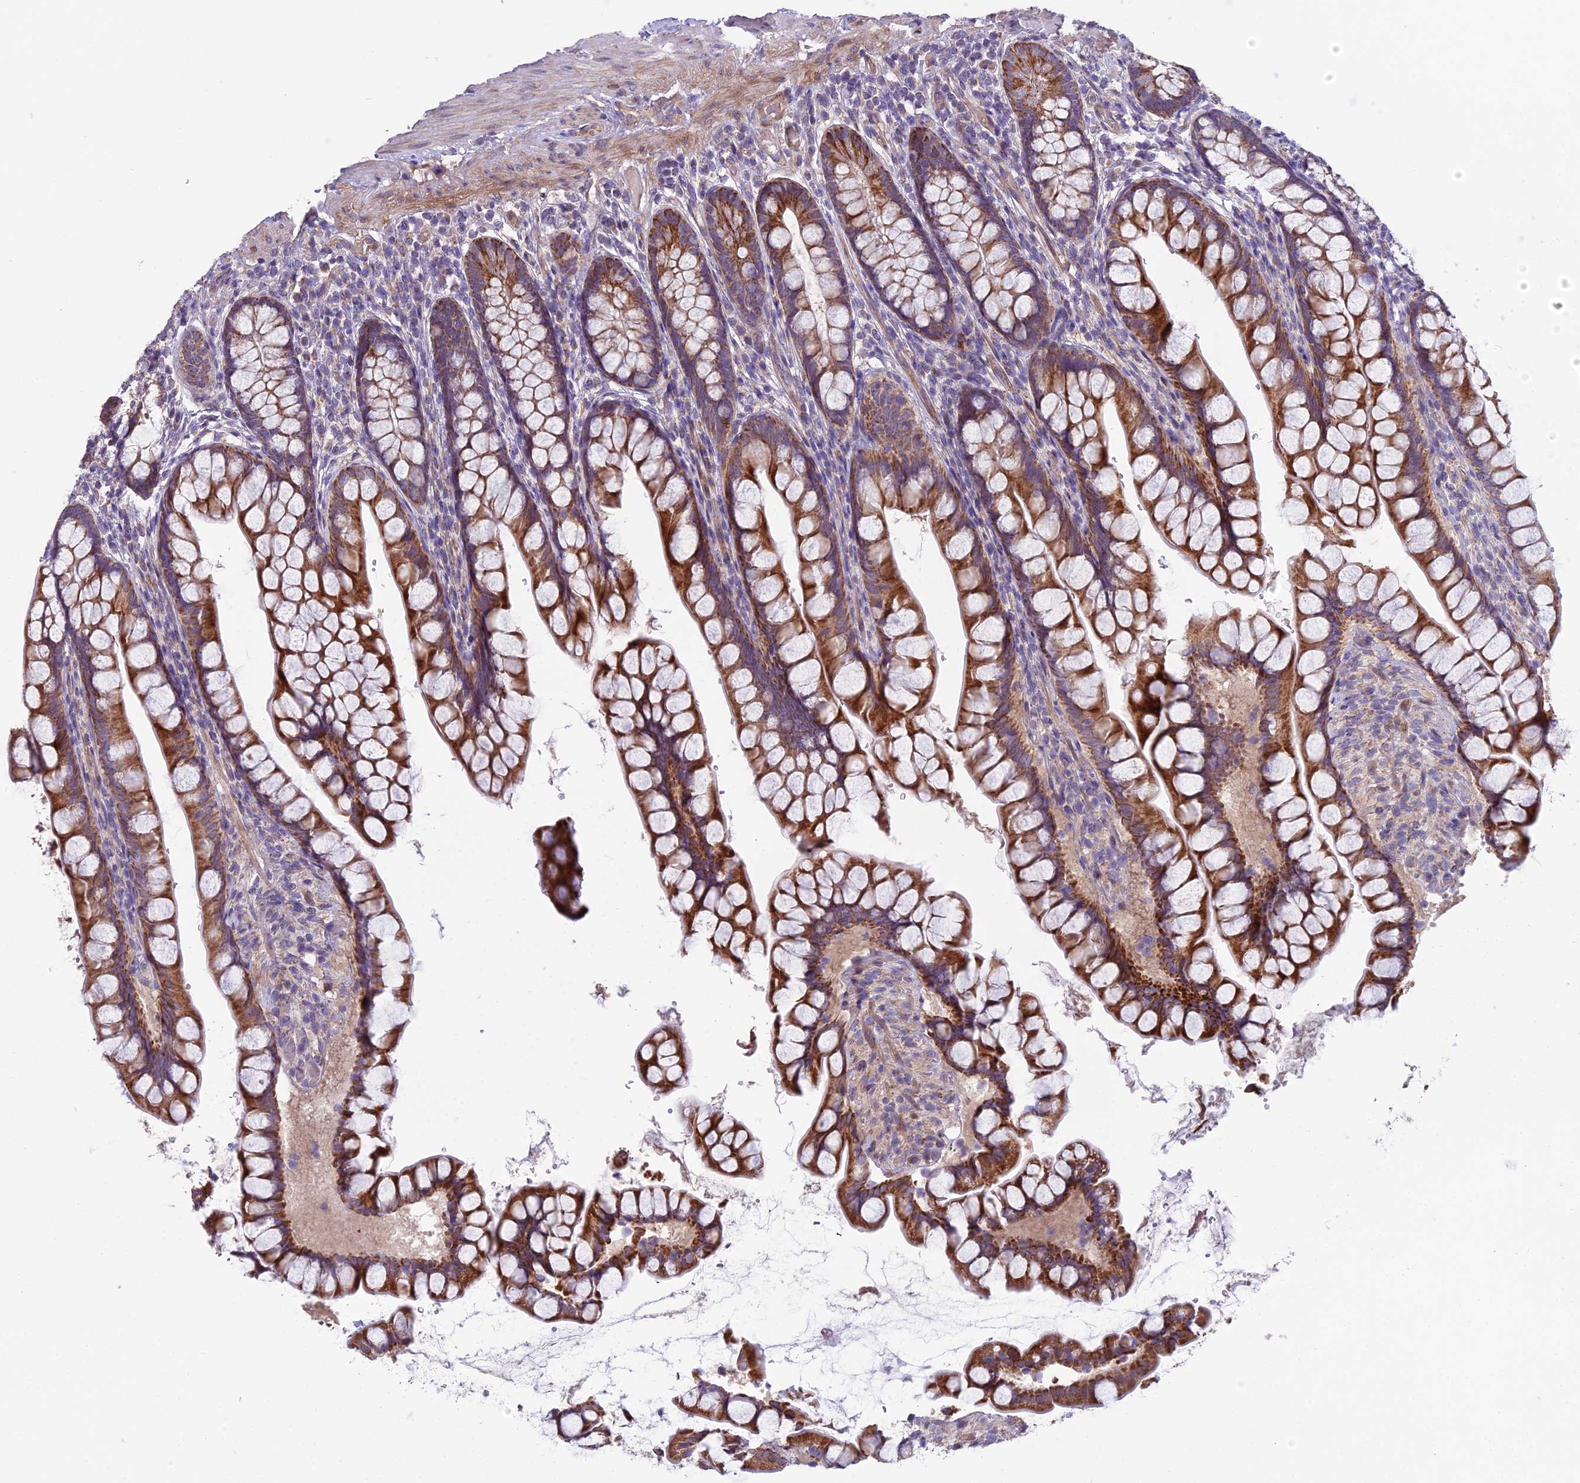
{"staining": {"intensity": "strong", "quantity": ">75%", "location": "cytoplasmic/membranous"}, "tissue": "small intestine", "cell_type": "Glandular cells", "image_type": "normal", "snomed": [{"axis": "morphology", "description": "Normal tissue, NOS"}, {"axis": "topography", "description": "Small intestine"}], "caption": "Benign small intestine reveals strong cytoplasmic/membranous staining in approximately >75% of glandular cells, visualized by immunohistochemistry. The protein is shown in brown color, while the nuclei are stained blue.", "gene": "DUS2", "patient": {"sex": "male", "age": 70}}